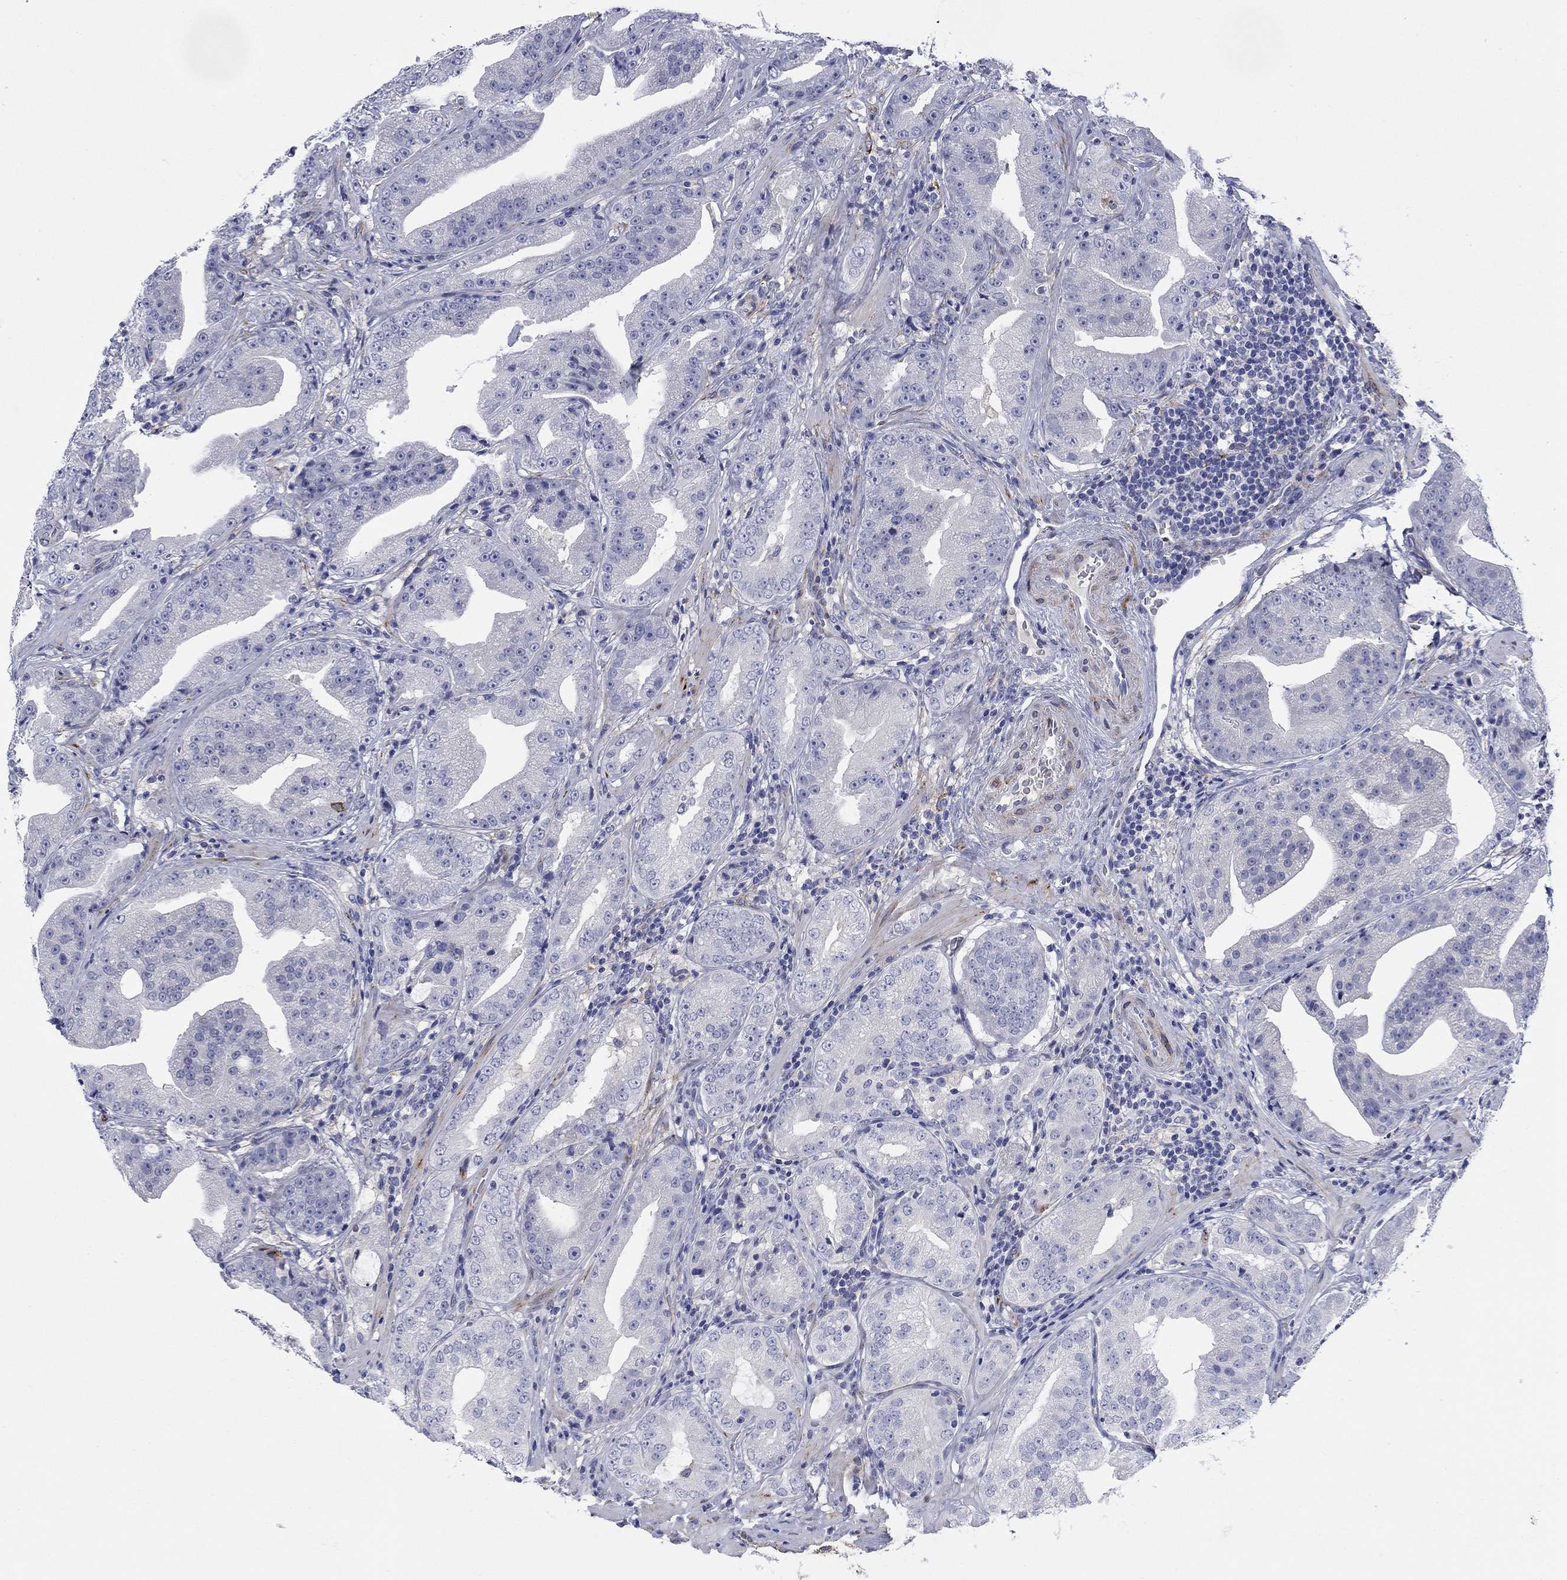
{"staining": {"intensity": "negative", "quantity": "none", "location": "none"}, "tissue": "prostate cancer", "cell_type": "Tumor cells", "image_type": "cancer", "snomed": [{"axis": "morphology", "description": "Adenocarcinoma, Low grade"}, {"axis": "topography", "description": "Prostate"}], "caption": "Prostate cancer was stained to show a protein in brown. There is no significant staining in tumor cells.", "gene": "PTPRZ1", "patient": {"sex": "male", "age": 62}}